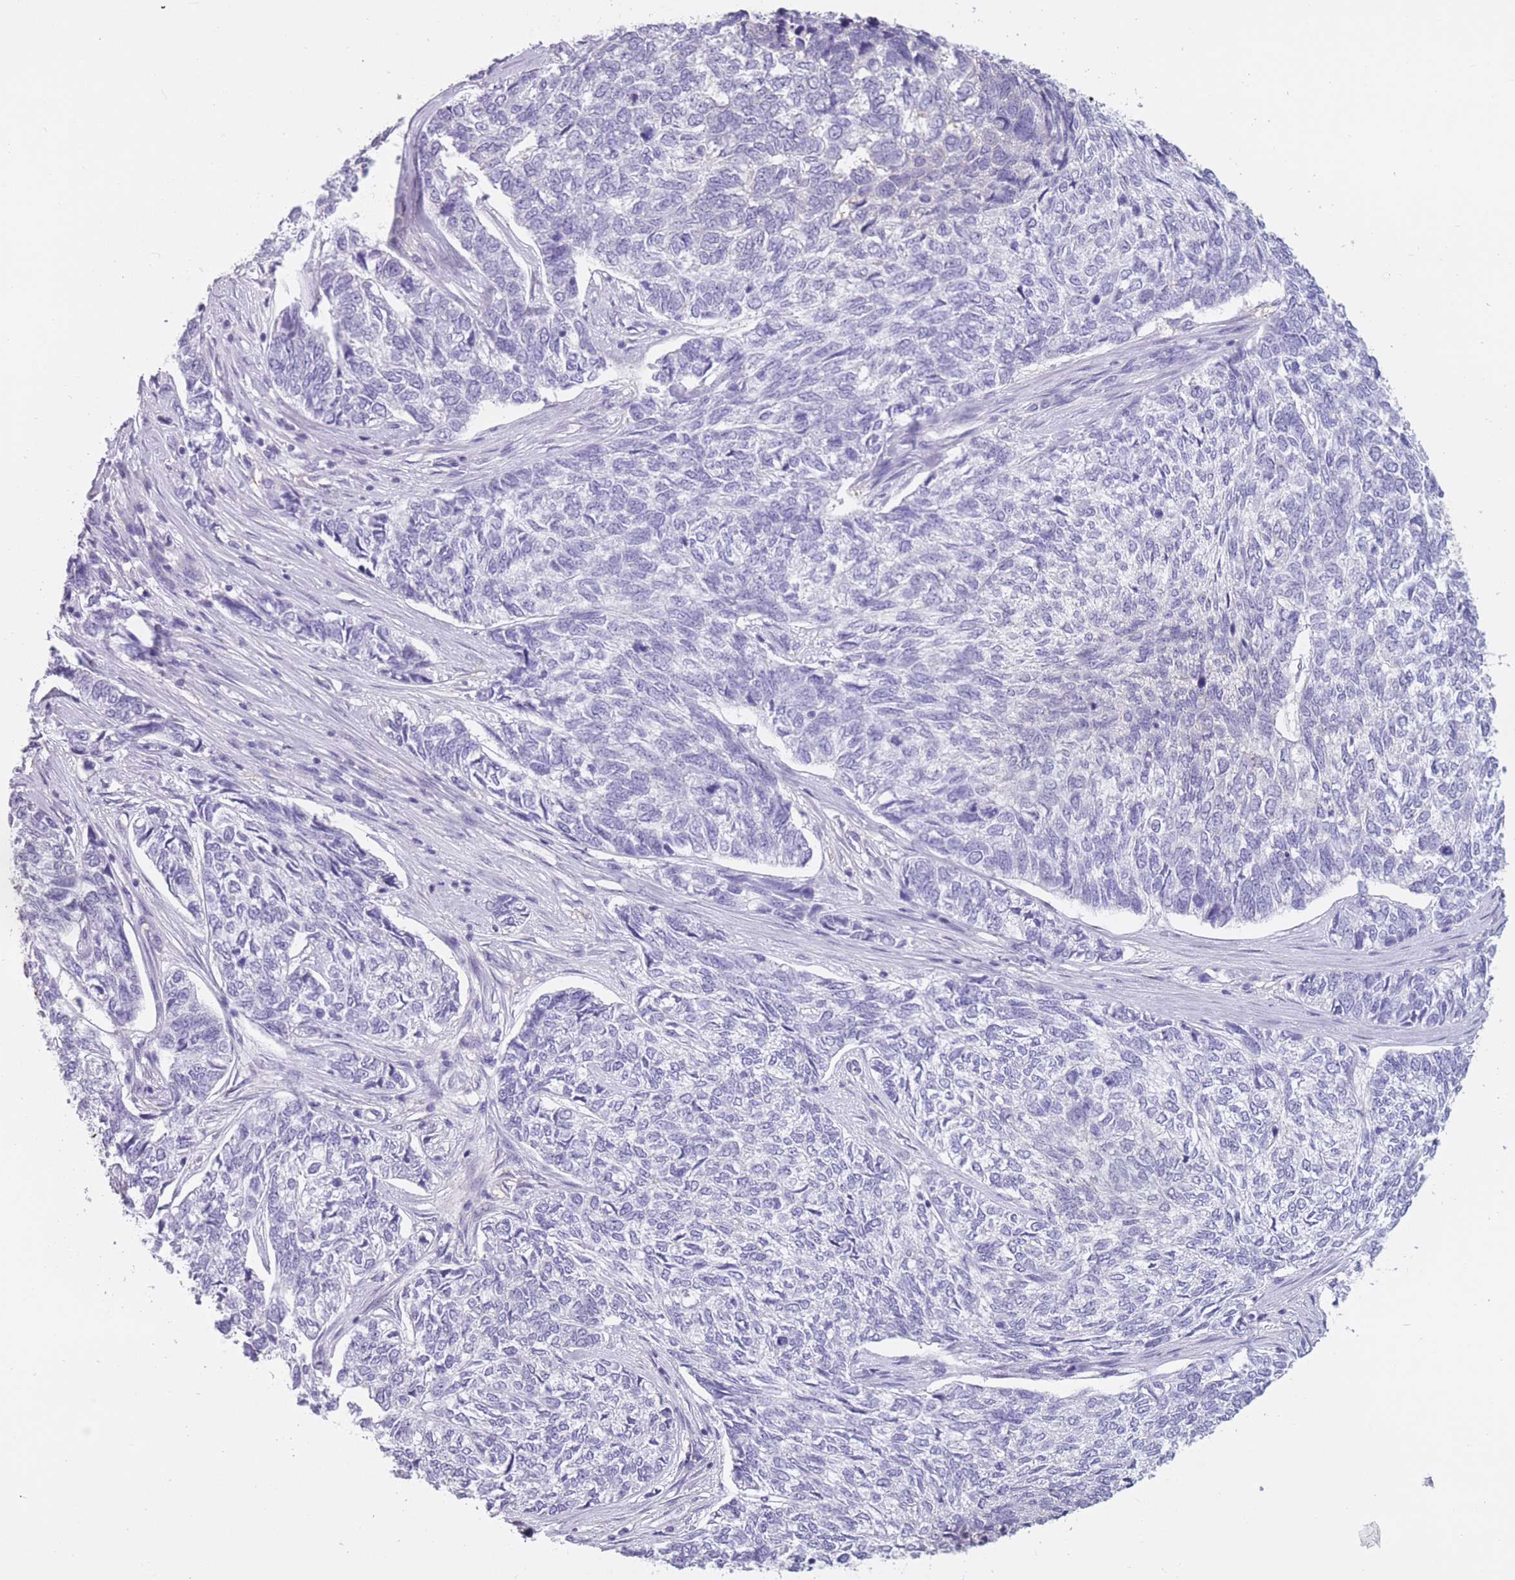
{"staining": {"intensity": "negative", "quantity": "none", "location": "none"}, "tissue": "skin cancer", "cell_type": "Tumor cells", "image_type": "cancer", "snomed": [{"axis": "morphology", "description": "Basal cell carcinoma"}, {"axis": "topography", "description": "Skin"}], "caption": "This is an immunohistochemistry (IHC) histopathology image of basal cell carcinoma (skin). There is no expression in tumor cells.", "gene": "OR7C1", "patient": {"sex": "female", "age": 65}}